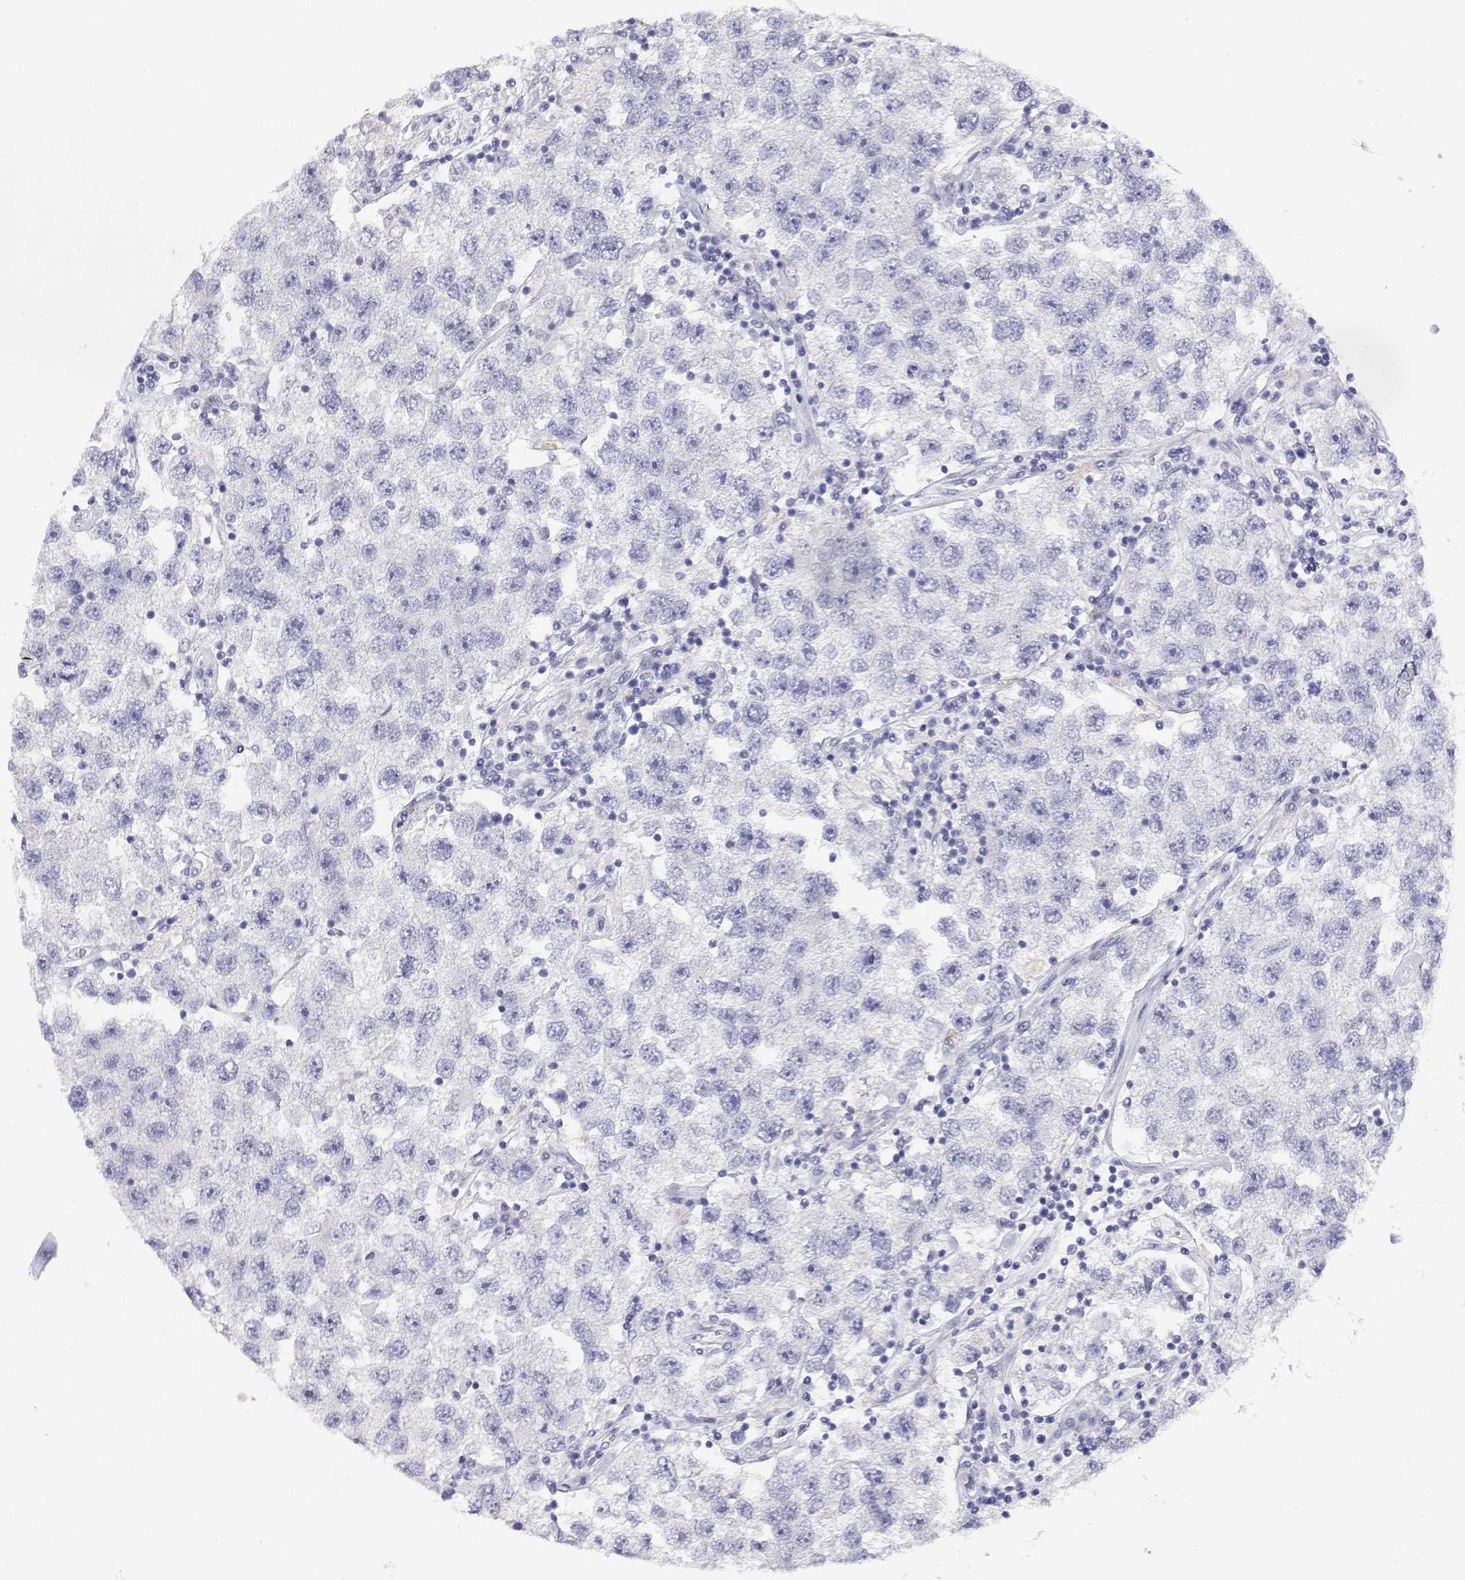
{"staining": {"intensity": "negative", "quantity": "none", "location": "none"}, "tissue": "testis cancer", "cell_type": "Tumor cells", "image_type": "cancer", "snomed": [{"axis": "morphology", "description": "Seminoma, NOS"}, {"axis": "topography", "description": "Testis"}], "caption": "Protein analysis of testis cancer (seminoma) shows no significant staining in tumor cells. (Stains: DAB (3,3'-diaminobenzidine) IHC with hematoxylin counter stain, Microscopy: brightfield microscopy at high magnification).", "gene": "NCR2", "patient": {"sex": "male", "age": 26}}